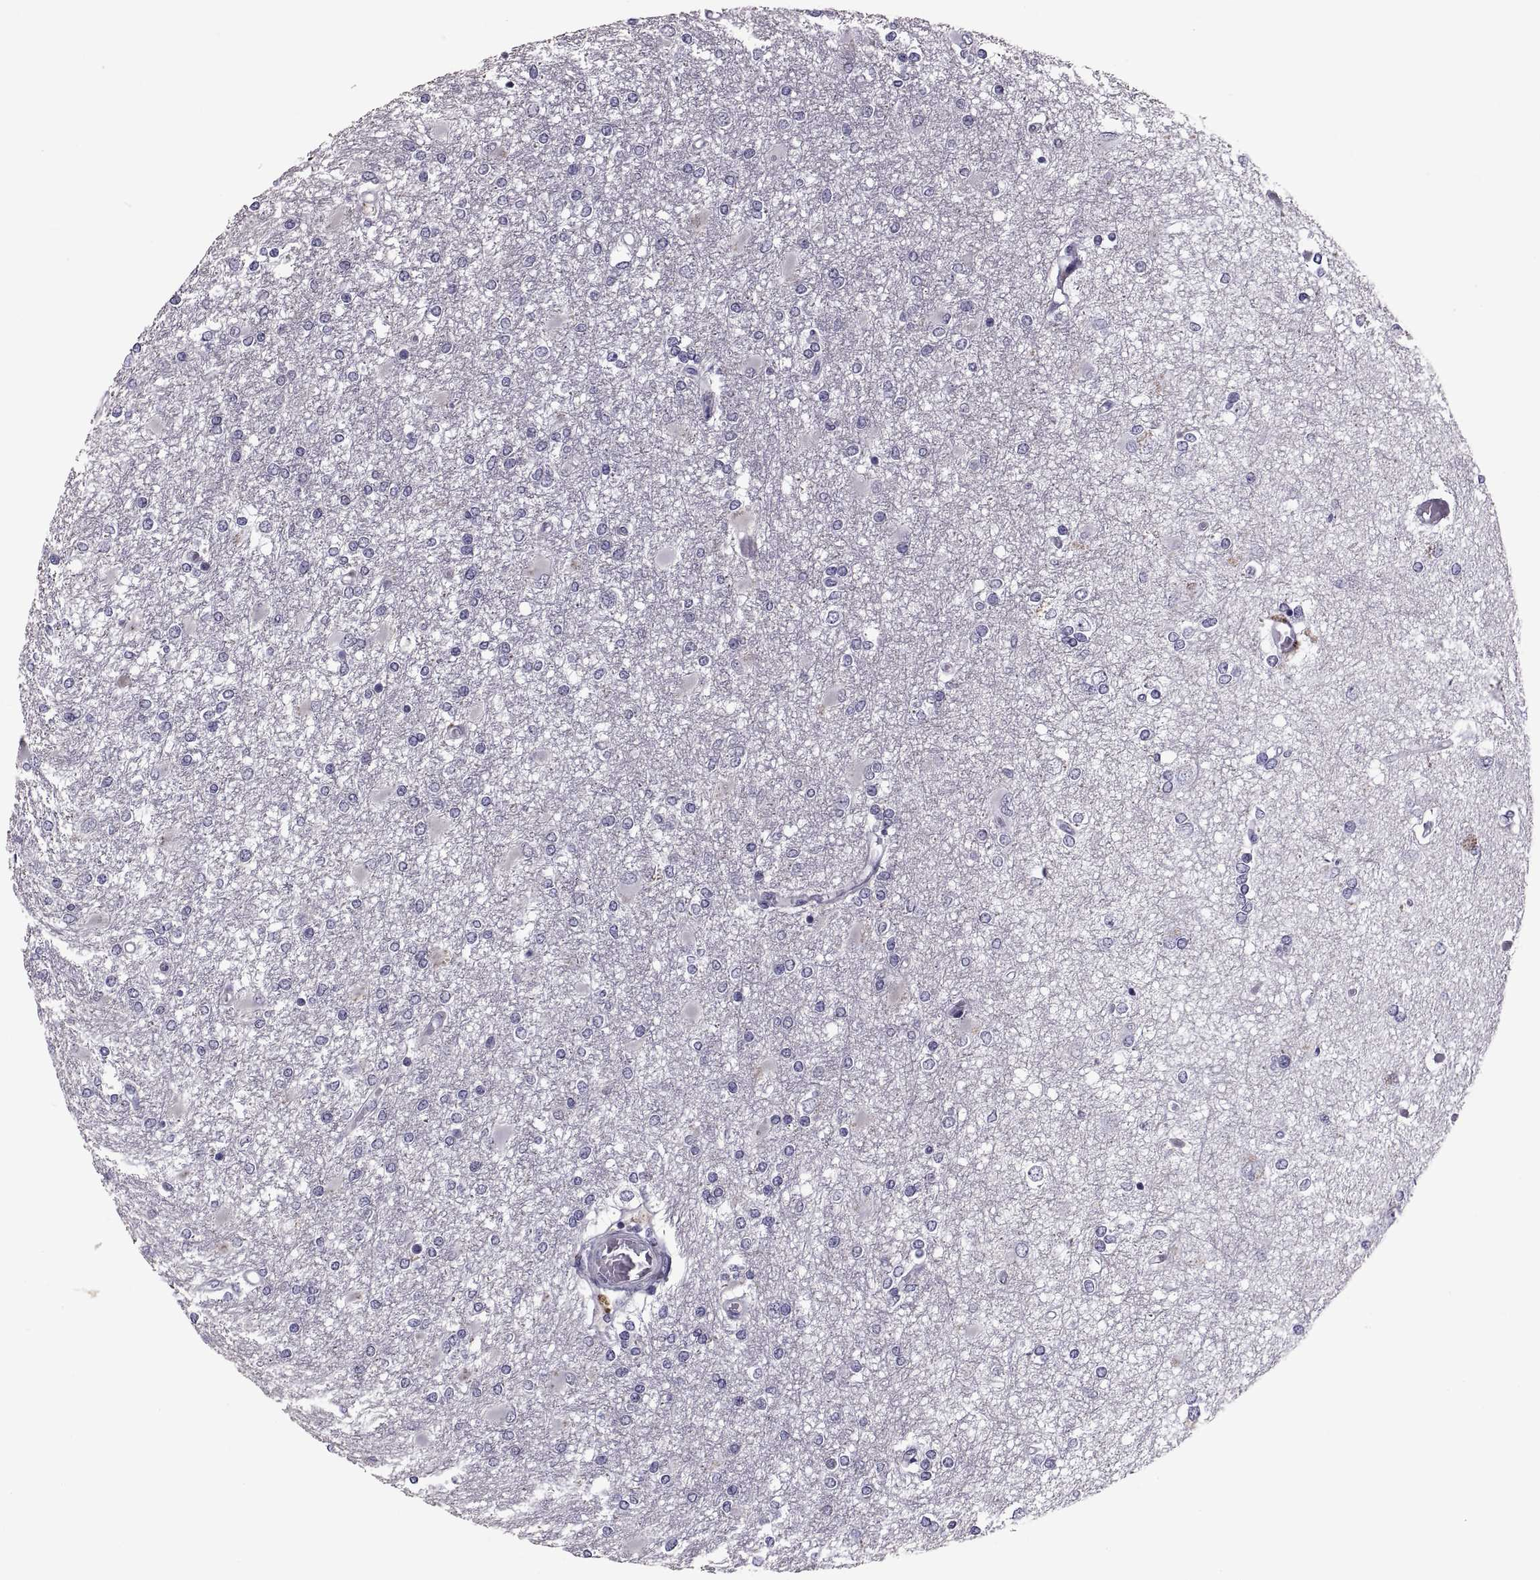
{"staining": {"intensity": "negative", "quantity": "none", "location": "none"}, "tissue": "glioma", "cell_type": "Tumor cells", "image_type": "cancer", "snomed": [{"axis": "morphology", "description": "Glioma, malignant, High grade"}, {"axis": "topography", "description": "Cerebral cortex"}], "caption": "DAB (3,3'-diaminobenzidine) immunohistochemical staining of malignant glioma (high-grade) demonstrates no significant staining in tumor cells. Brightfield microscopy of immunohistochemistry (IHC) stained with DAB (brown) and hematoxylin (blue), captured at high magnification.", "gene": "PDZRN4", "patient": {"sex": "male", "age": 79}}